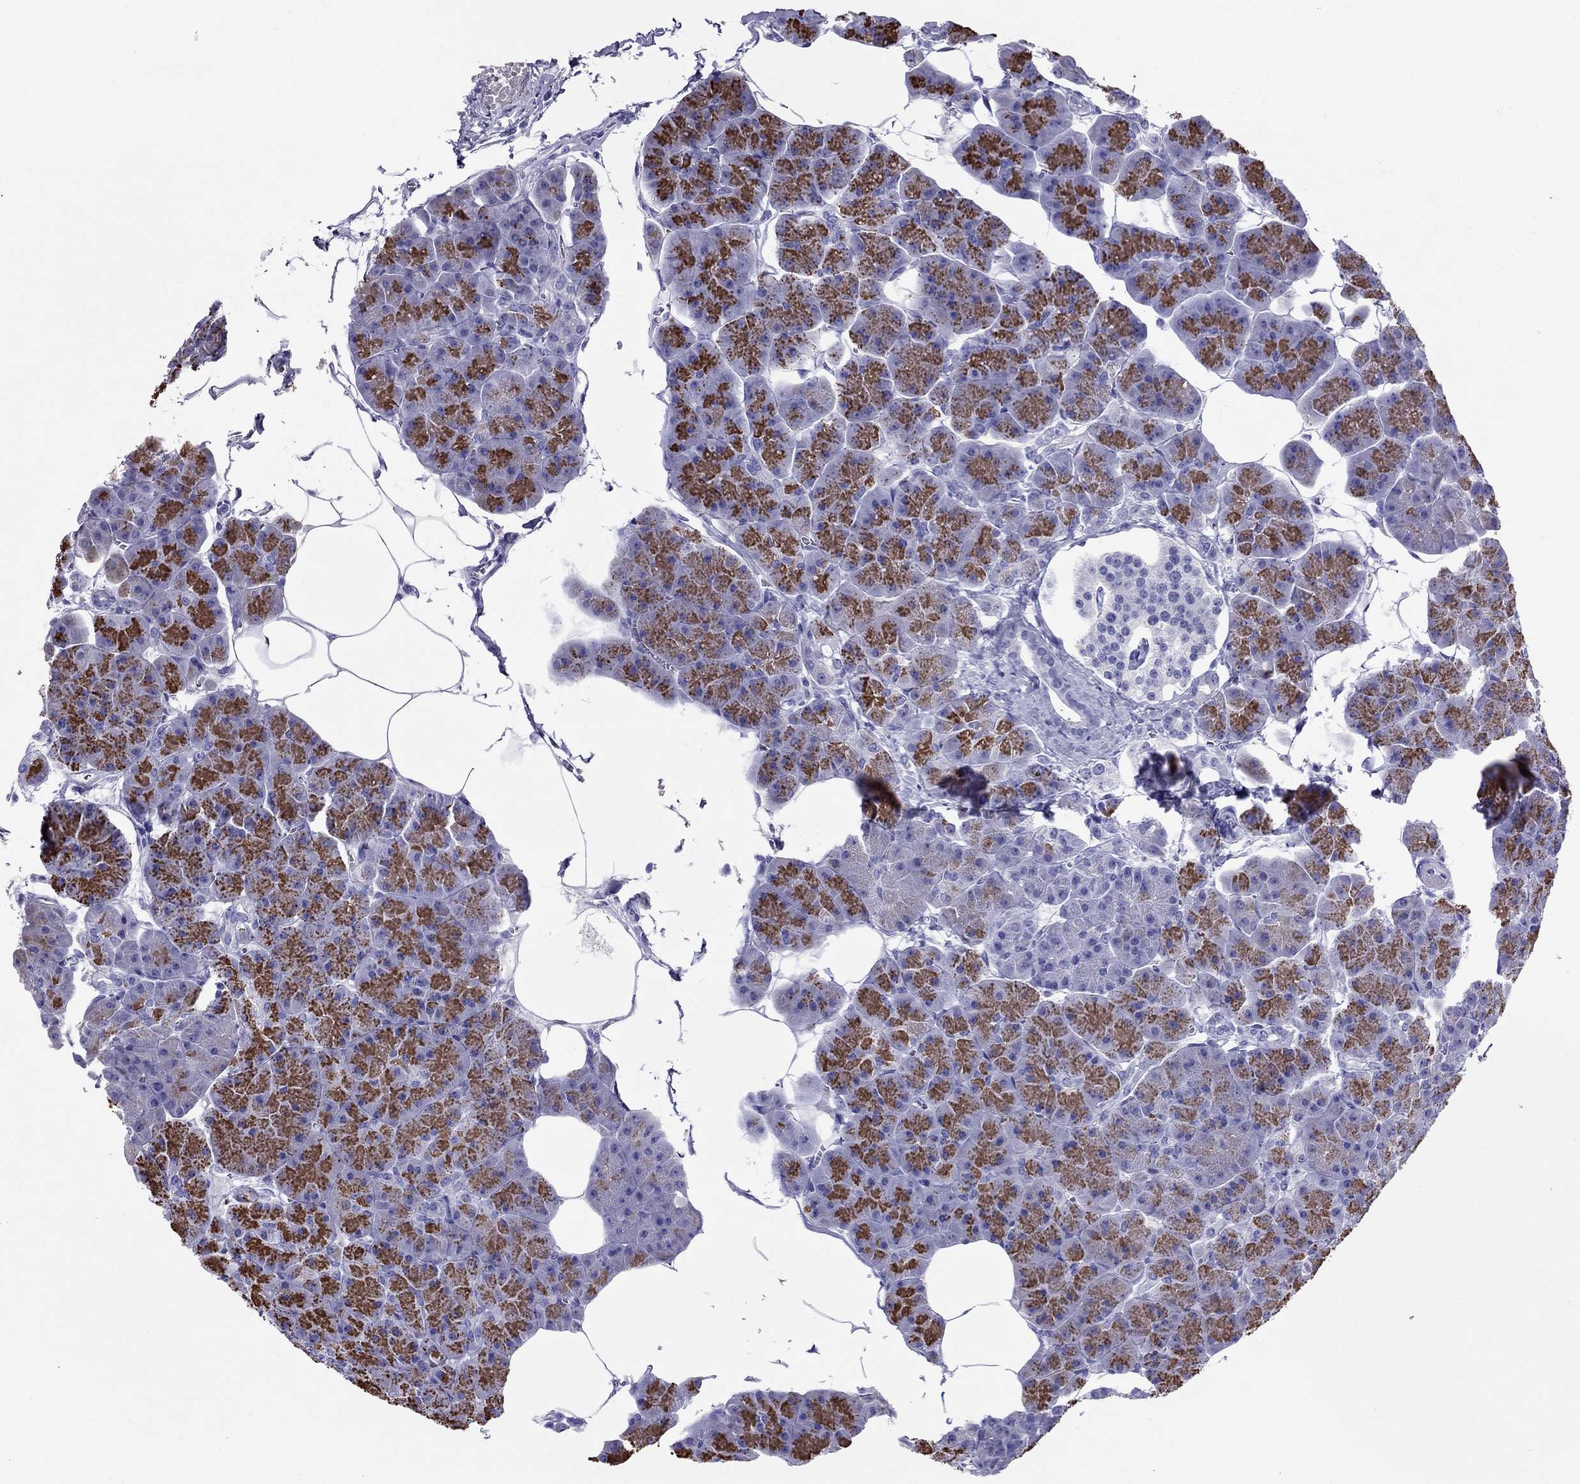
{"staining": {"intensity": "strong", "quantity": ">75%", "location": "cytoplasmic/membranous"}, "tissue": "pancreas", "cell_type": "Exocrine glandular cells", "image_type": "normal", "snomed": [{"axis": "morphology", "description": "Normal tissue, NOS"}, {"axis": "topography", "description": "Adipose tissue"}, {"axis": "topography", "description": "Pancreas"}, {"axis": "topography", "description": "Peripheral nerve tissue"}], "caption": "Benign pancreas reveals strong cytoplasmic/membranous staining in about >75% of exocrine glandular cells Ihc stains the protein of interest in brown and the nuclei are stained blue..", "gene": "AVPR1B", "patient": {"sex": "female", "age": 58}}